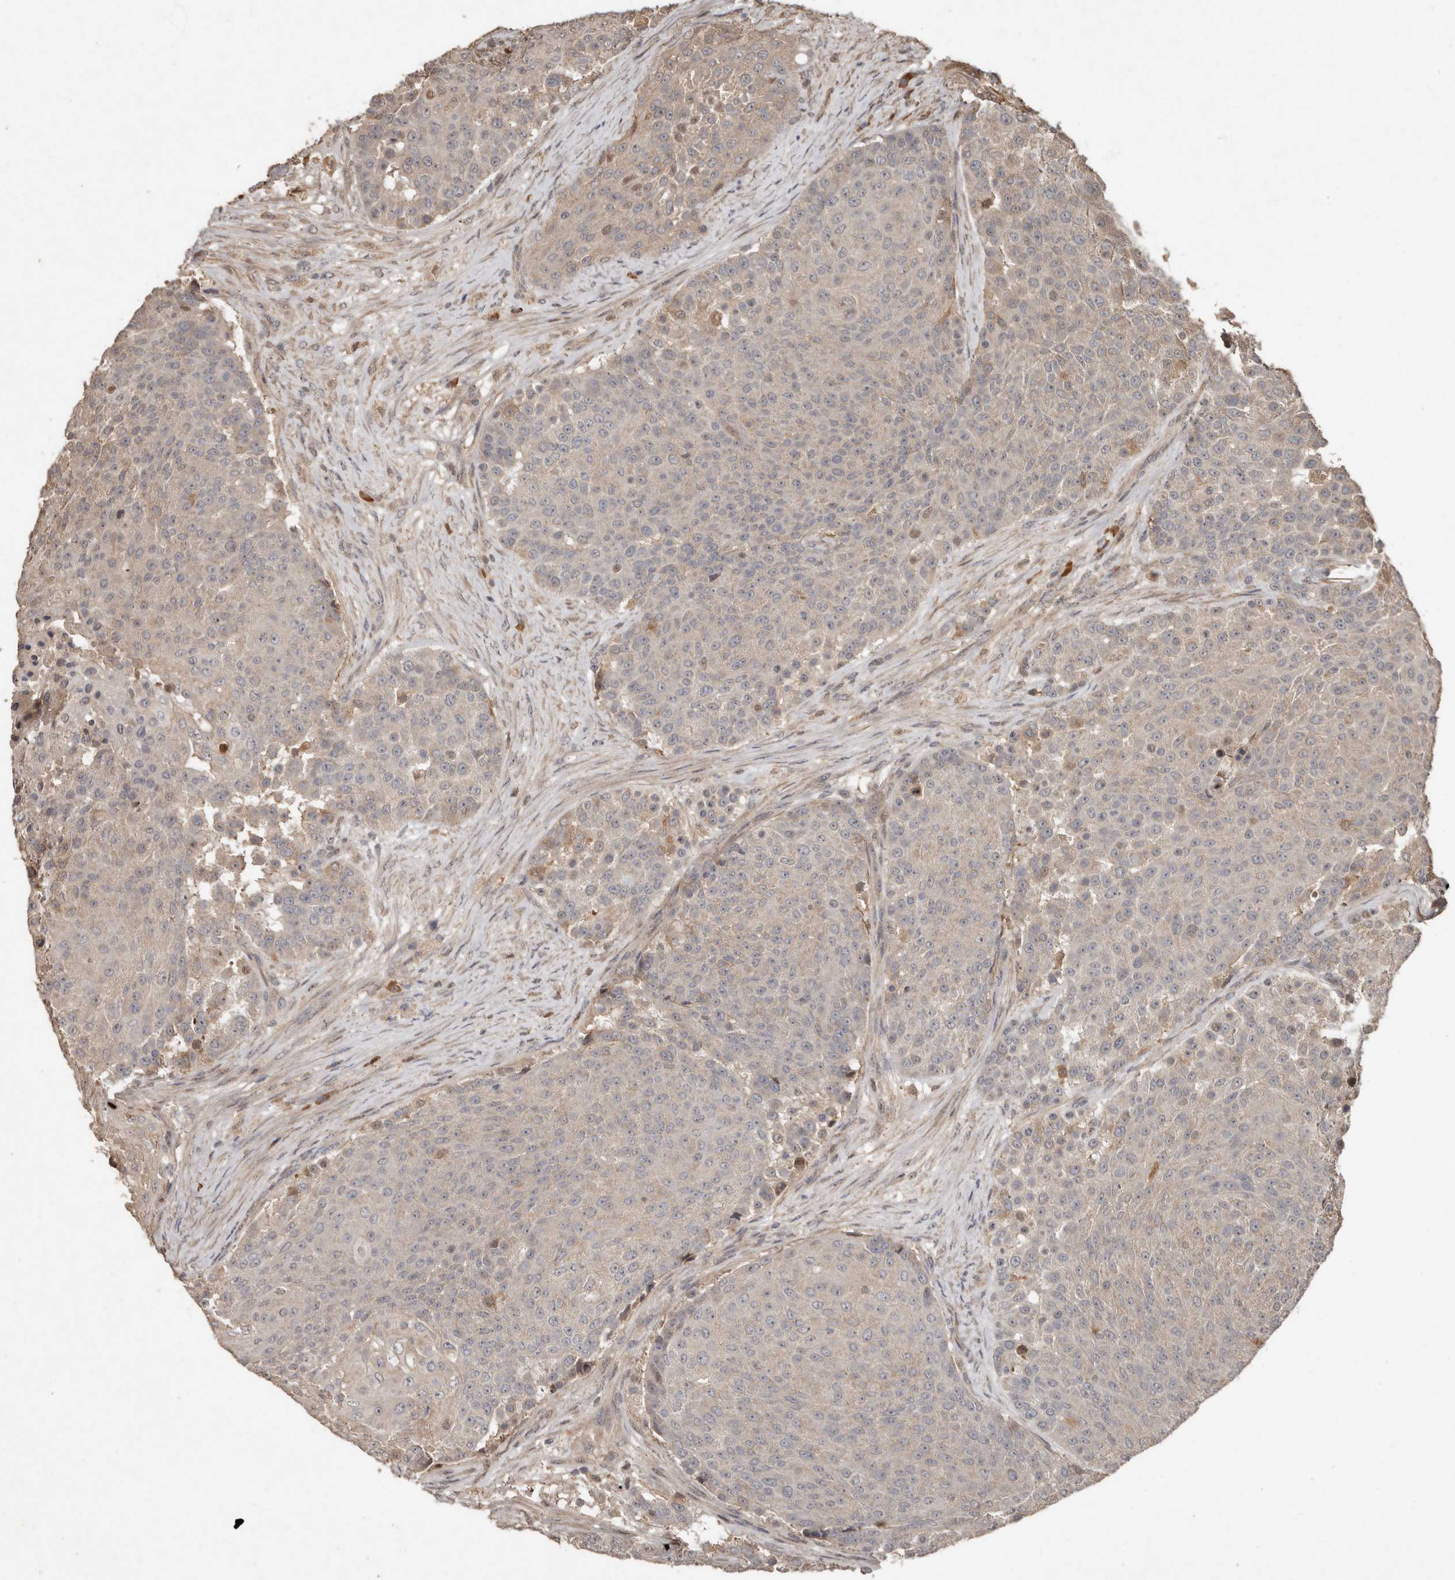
{"staining": {"intensity": "weak", "quantity": "<25%", "location": "cytoplasmic/membranous"}, "tissue": "urothelial cancer", "cell_type": "Tumor cells", "image_type": "cancer", "snomed": [{"axis": "morphology", "description": "Urothelial carcinoma, High grade"}, {"axis": "topography", "description": "Urinary bladder"}], "caption": "Urothelial cancer was stained to show a protein in brown. There is no significant staining in tumor cells.", "gene": "KIF26B", "patient": {"sex": "female", "age": 63}}